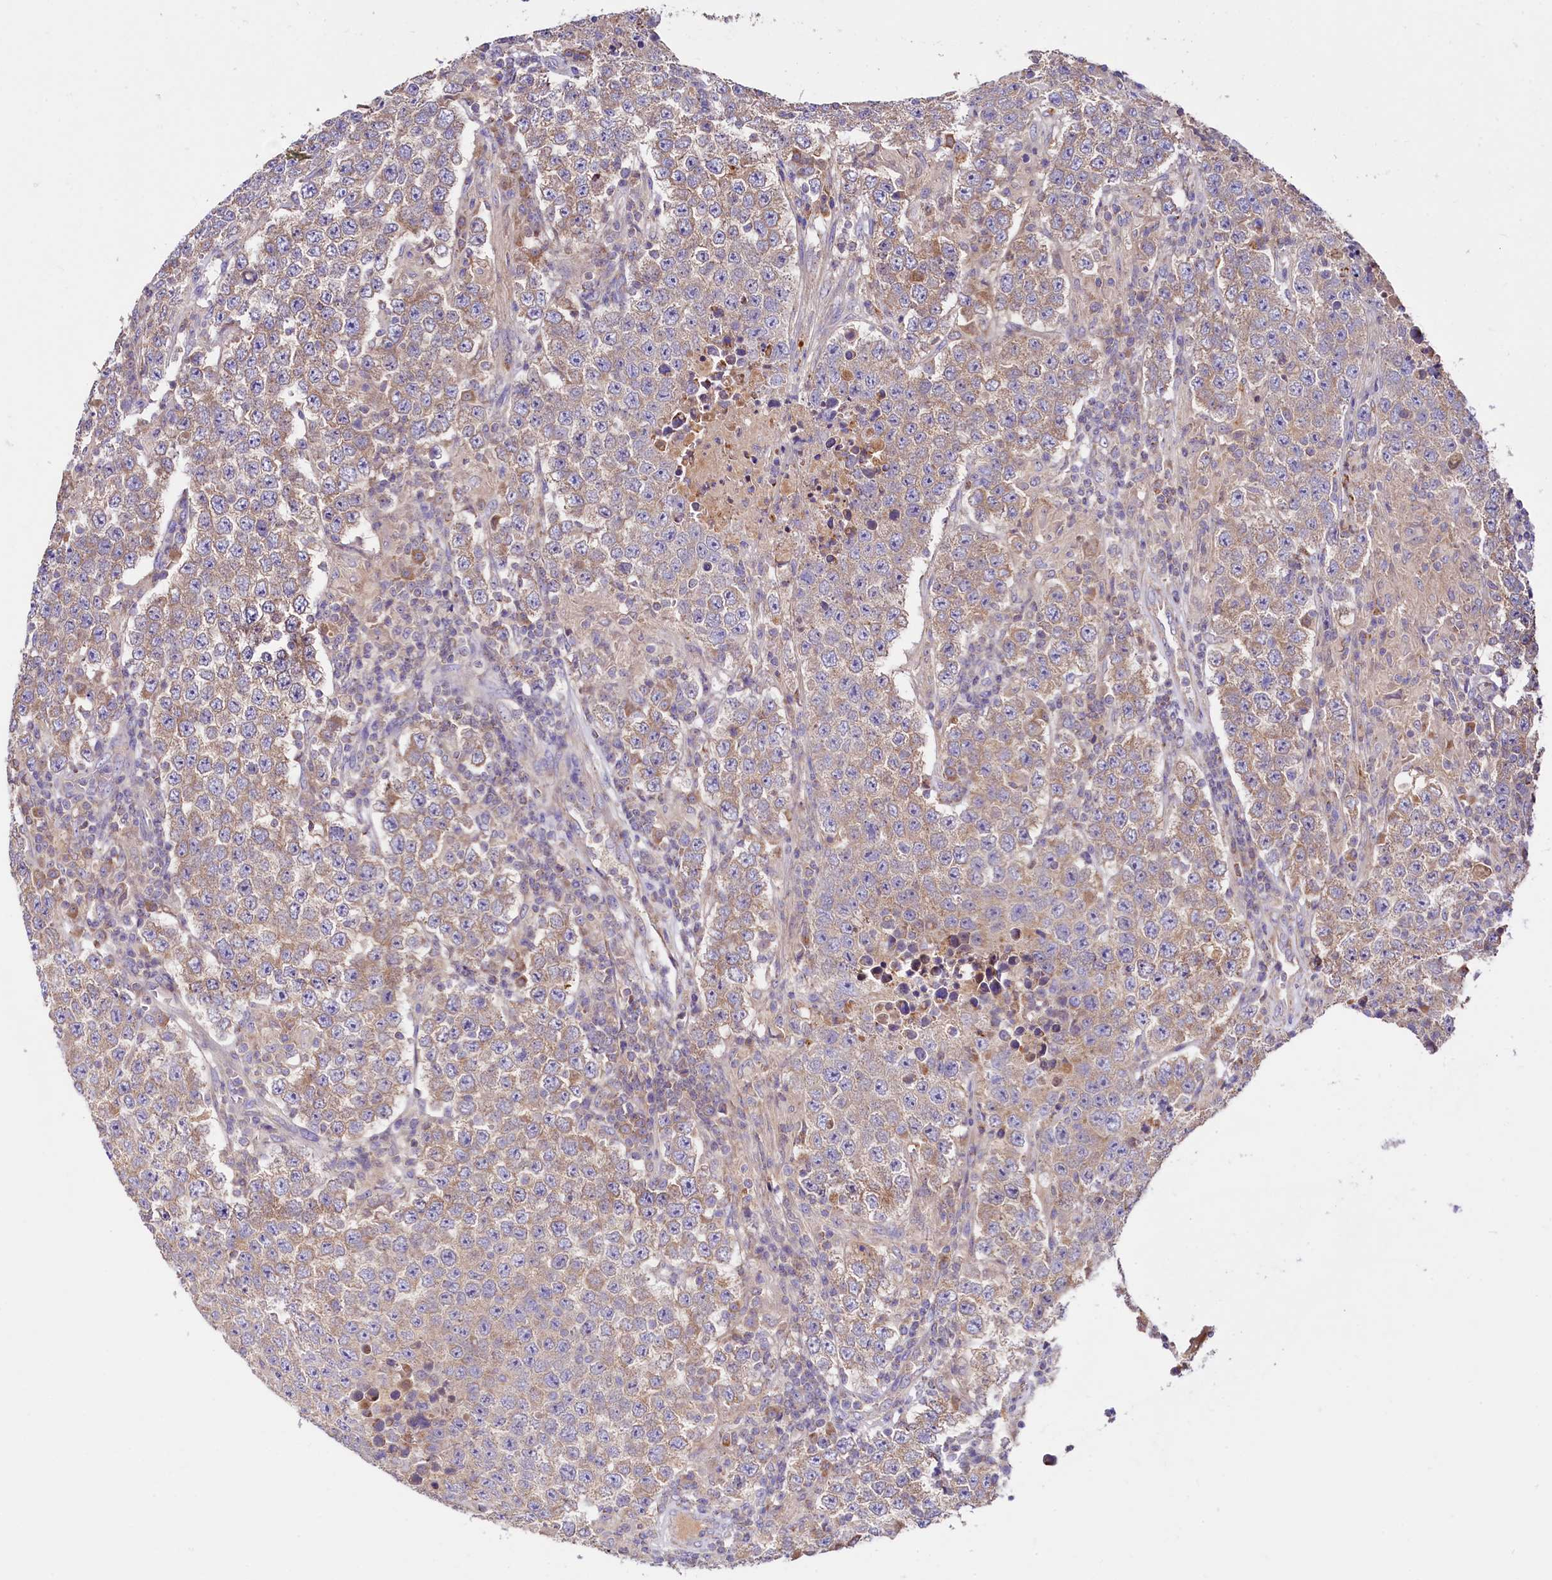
{"staining": {"intensity": "weak", "quantity": "25%-75%", "location": "cytoplasmic/membranous"}, "tissue": "testis cancer", "cell_type": "Tumor cells", "image_type": "cancer", "snomed": [{"axis": "morphology", "description": "Normal tissue, NOS"}, {"axis": "morphology", "description": "Urothelial carcinoma, High grade"}, {"axis": "morphology", "description": "Seminoma, NOS"}, {"axis": "morphology", "description": "Carcinoma, Embryonal, NOS"}, {"axis": "topography", "description": "Urinary bladder"}, {"axis": "topography", "description": "Testis"}], "caption": "Immunohistochemical staining of testis cancer demonstrates low levels of weak cytoplasmic/membranous protein positivity in approximately 25%-75% of tumor cells.", "gene": "CIAO3", "patient": {"sex": "male", "age": 41}}